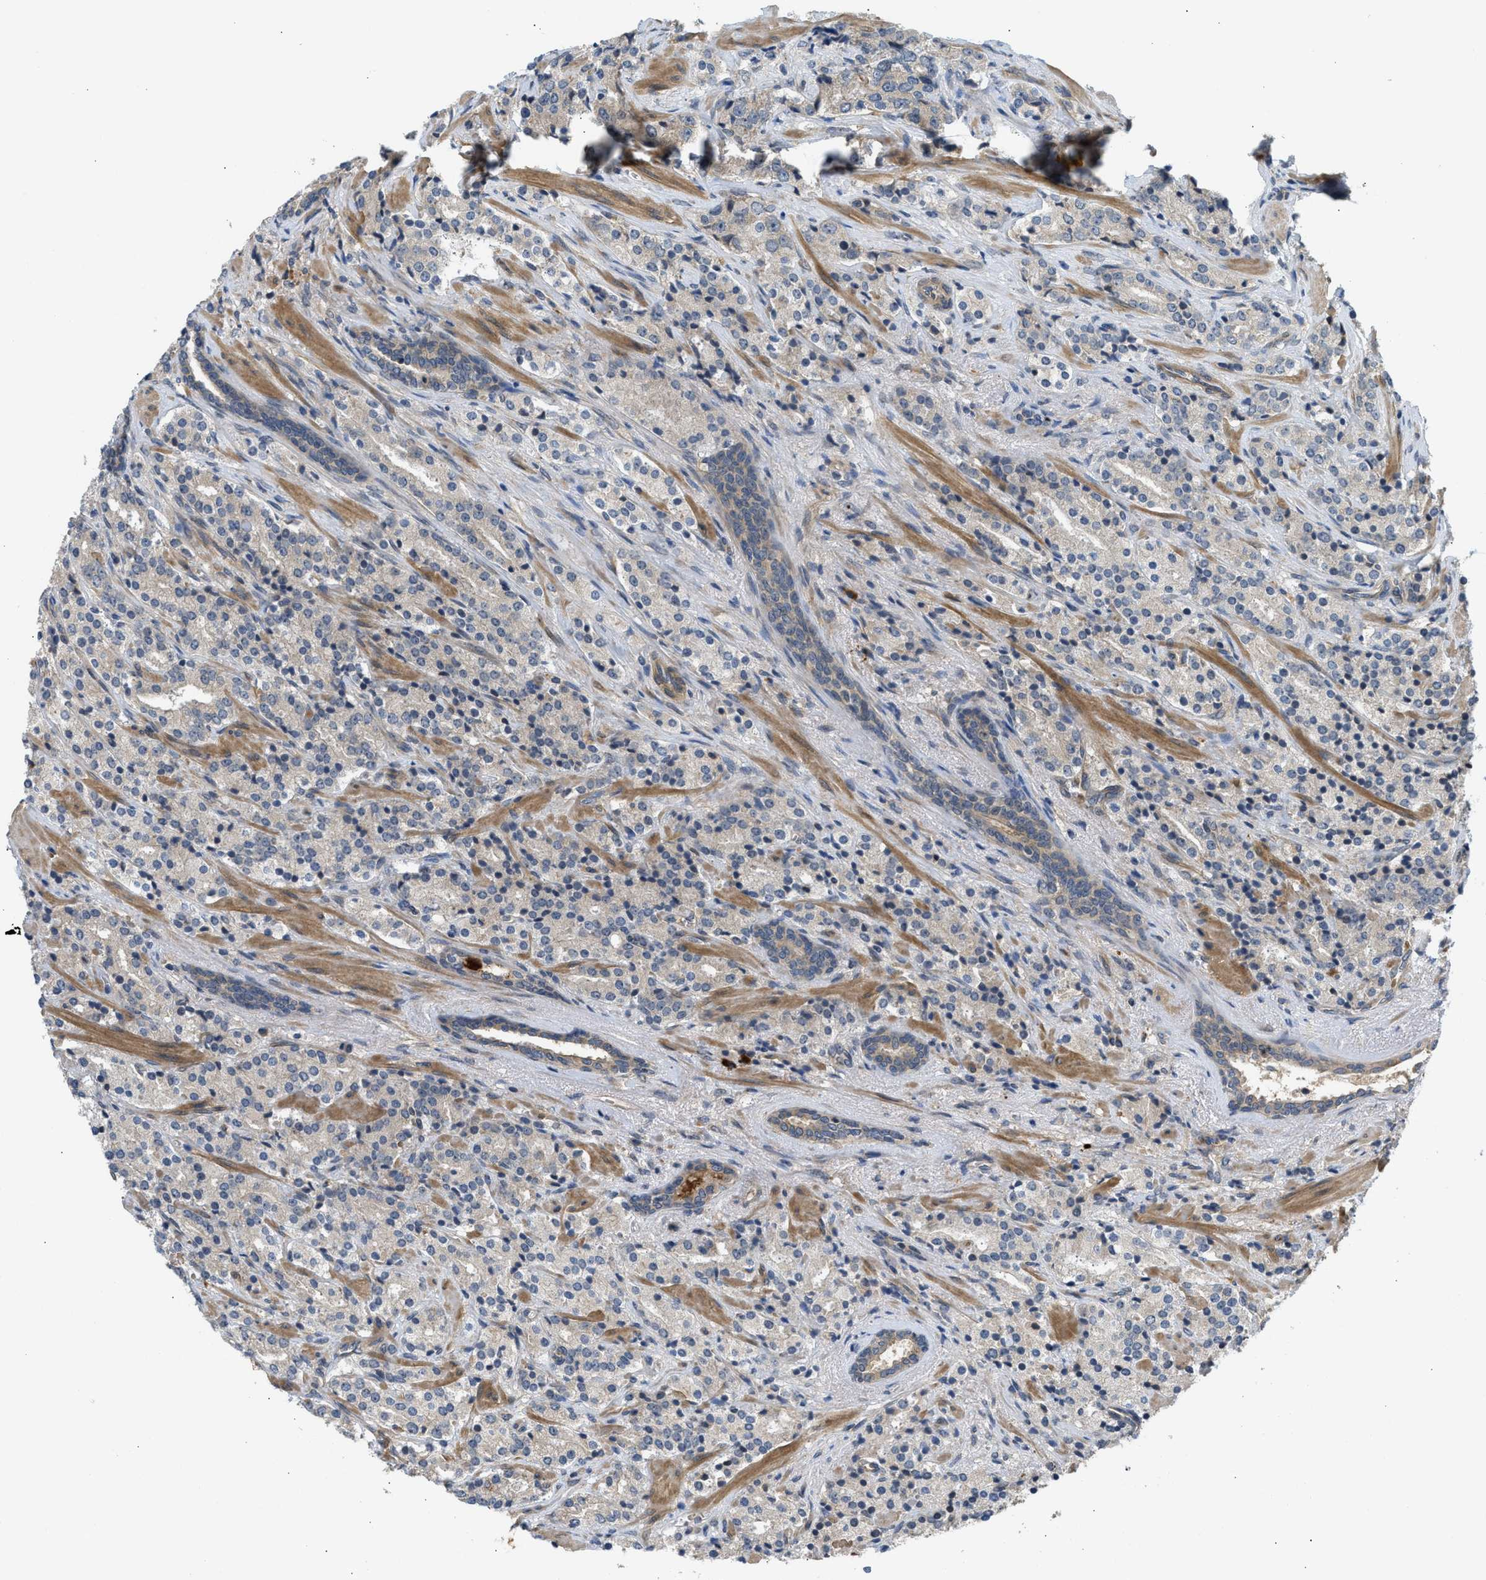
{"staining": {"intensity": "weak", "quantity": "<25%", "location": "cytoplasmic/membranous"}, "tissue": "prostate cancer", "cell_type": "Tumor cells", "image_type": "cancer", "snomed": [{"axis": "morphology", "description": "Adenocarcinoma, High grade"}, {"axis": "topography", "description": "Prostate"}], "caption": "Tumor cells are negative for brown protein staining in prostate cancer (high-grade adenocarcinoma).", "gene": "ADCY8", "patient": {"sex": "male", "age": 71}}